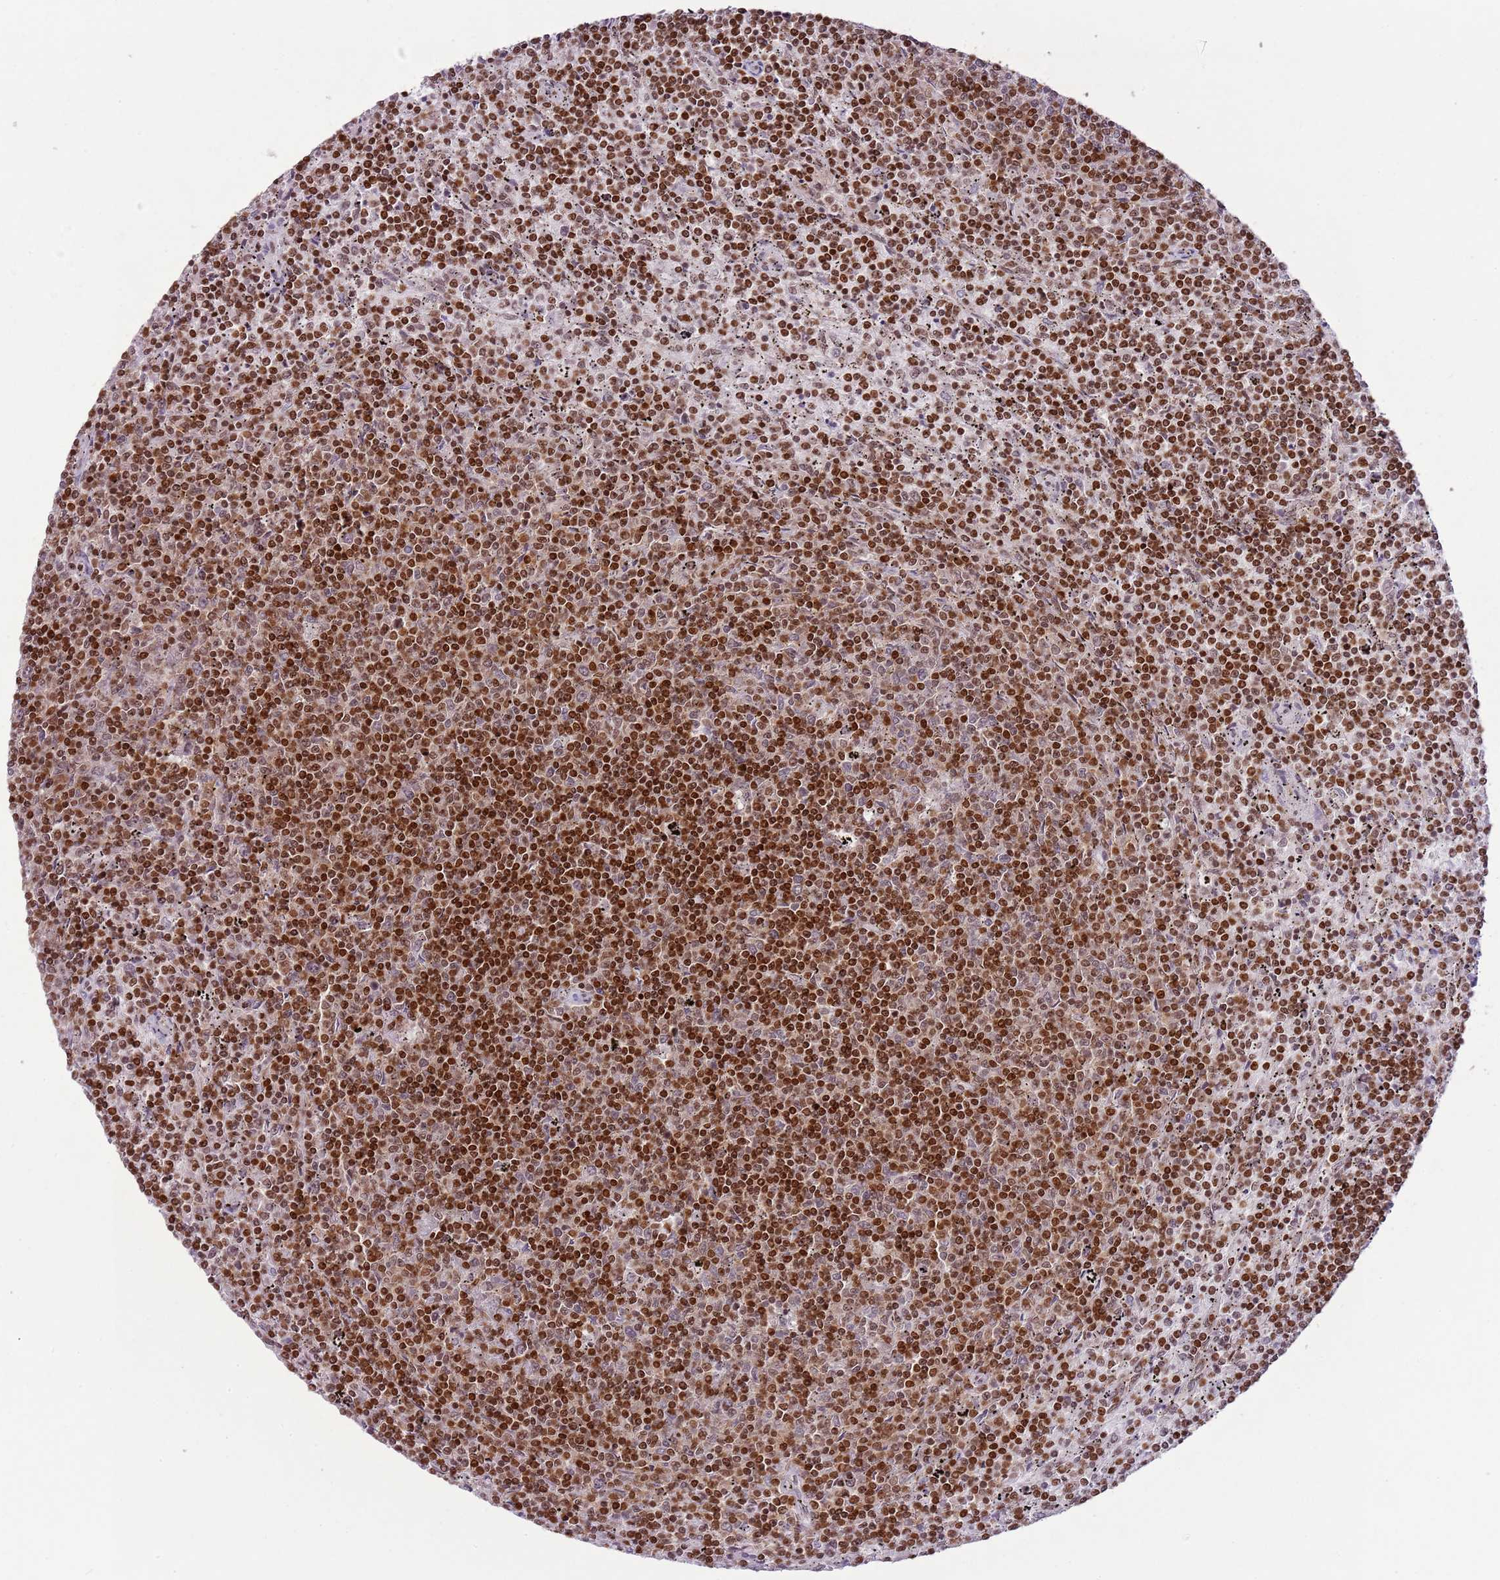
{"staining": {"intensity": "strong", "quantity": ">75%", "location": "nuclear"}, "tissue": "lymphoma", "cell_type": "Tumor cells", "image_type": "cancer", "snomed": [{"axis": "morphology", "description": "Malignant lymphoma, non-Hodgkin's type, Low grade"}, {"axis": "topography", "description": "Spleen"}], "caption": "Immunohistochemical staining of human lymphoma displays high levels of strong nuclear protein positivity in about >75% of tumor cells.", "gene": "SELENOH", "patient": {"sex": "female", "age": 50}}